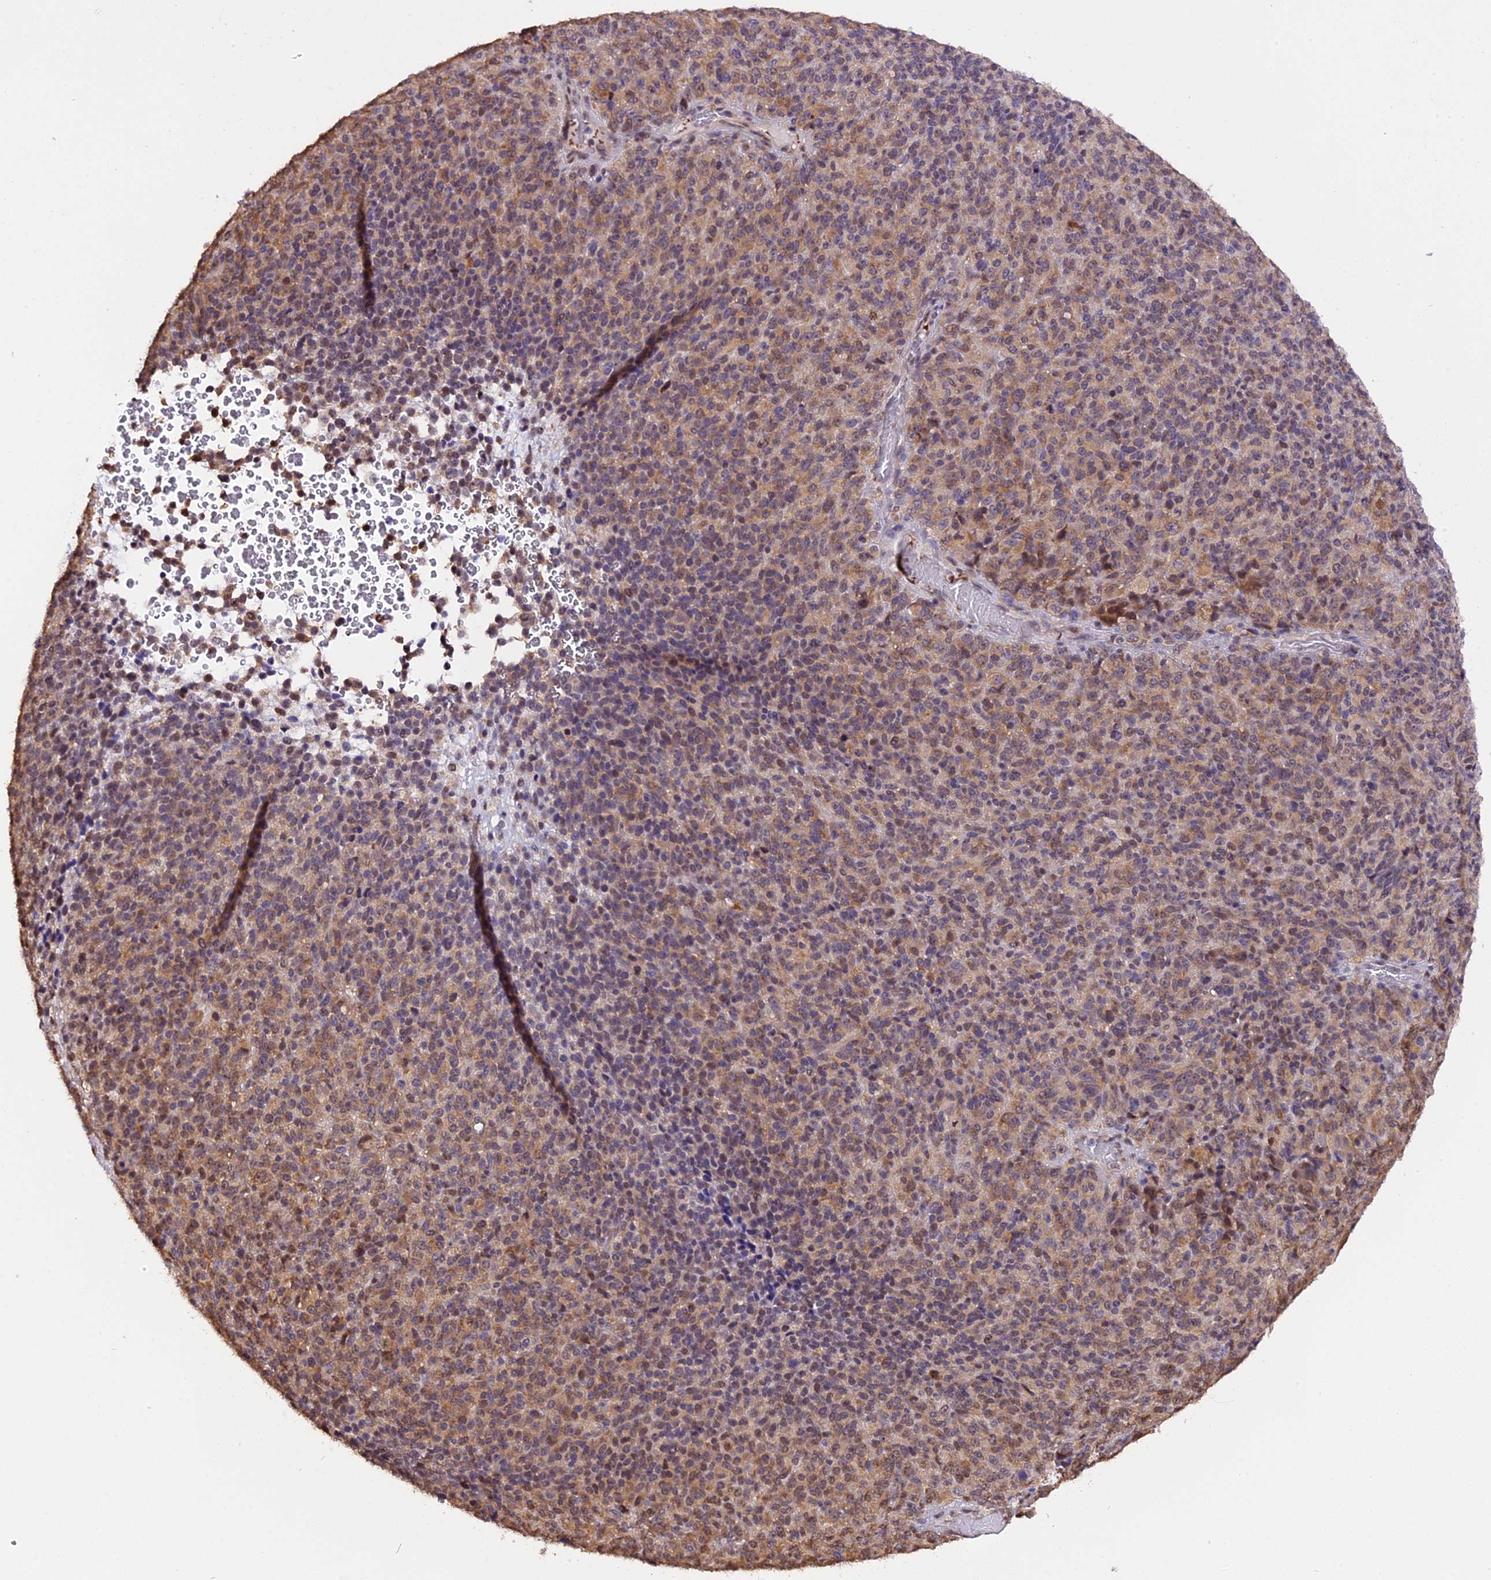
{"staining": {"intensity": "moderate", "quantity": ">75%", "location": "cytoplasmic/membranous"}, "tissue": "melanoma", "cell_type": "Tumor cells", "image_type": "cancer", "snomed": [{"axis": "morphology", "description": "Malignant melanoma, Metastatic site"}, {"axis": "topography", "description": "Brain"}], "caption": "Melanoma stained for a protein (brown) shows moderate cytoplasmic/membranous positive positivity in approximately >75% of tumor cells.", "gene": "HERPUD1", "patient": {"sex": "female", "age": 56}}